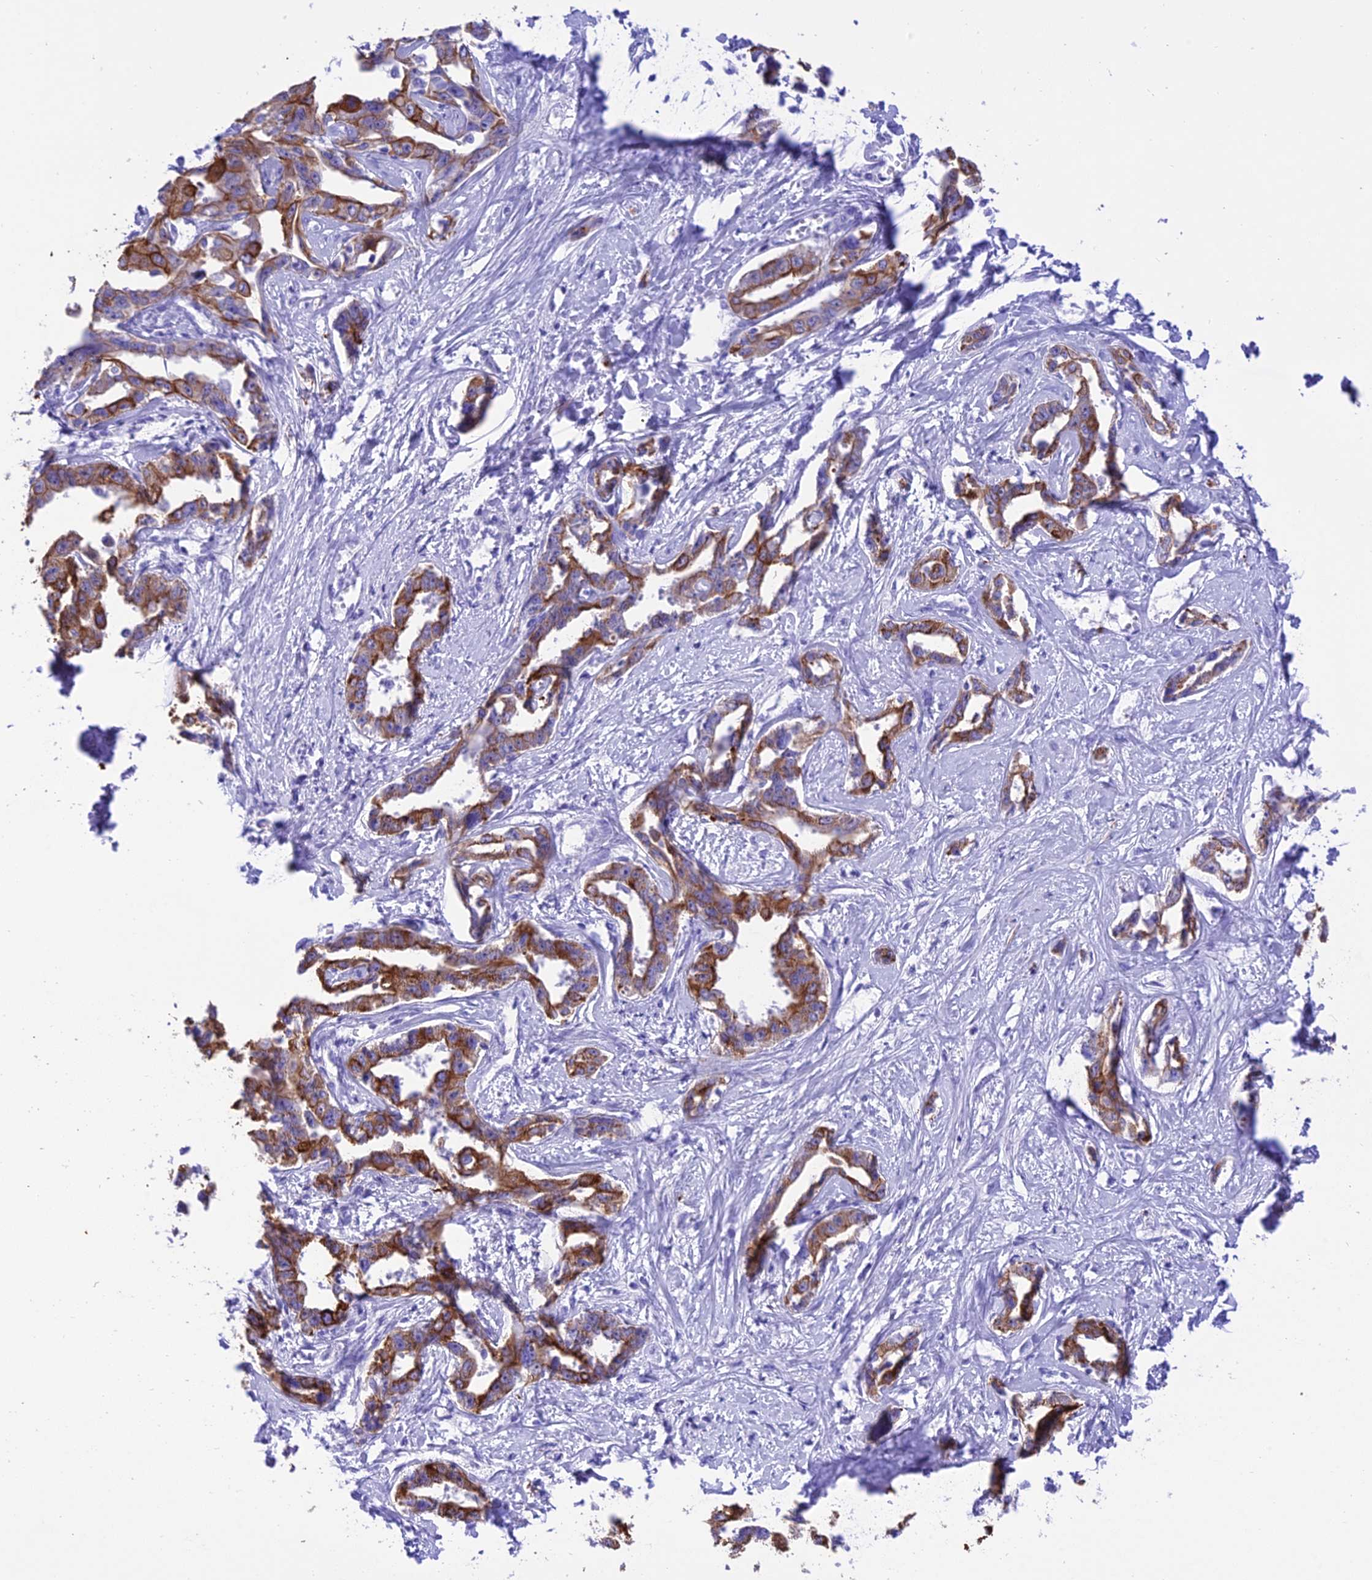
{"staining": {"intensity": "moderate", "quantity": ">75%", "location": "cytoplasmic/membranous"}, "tissue": "liver cancer", "cell_type": "Tumor cells", "image_type": "cancer", "snomed": [{"axis": "morphology", "description": "Cholangiocarcinoma"}, {"axis": "topography", "description": "Liver"}], "caption": "Moderate cytoplasmic/membranous protein positivity is appreciated in approximately >75% of tumor cells in liver cancer.", "gene": "VPS52", "patient": {"sex": "male", "age": 59}}